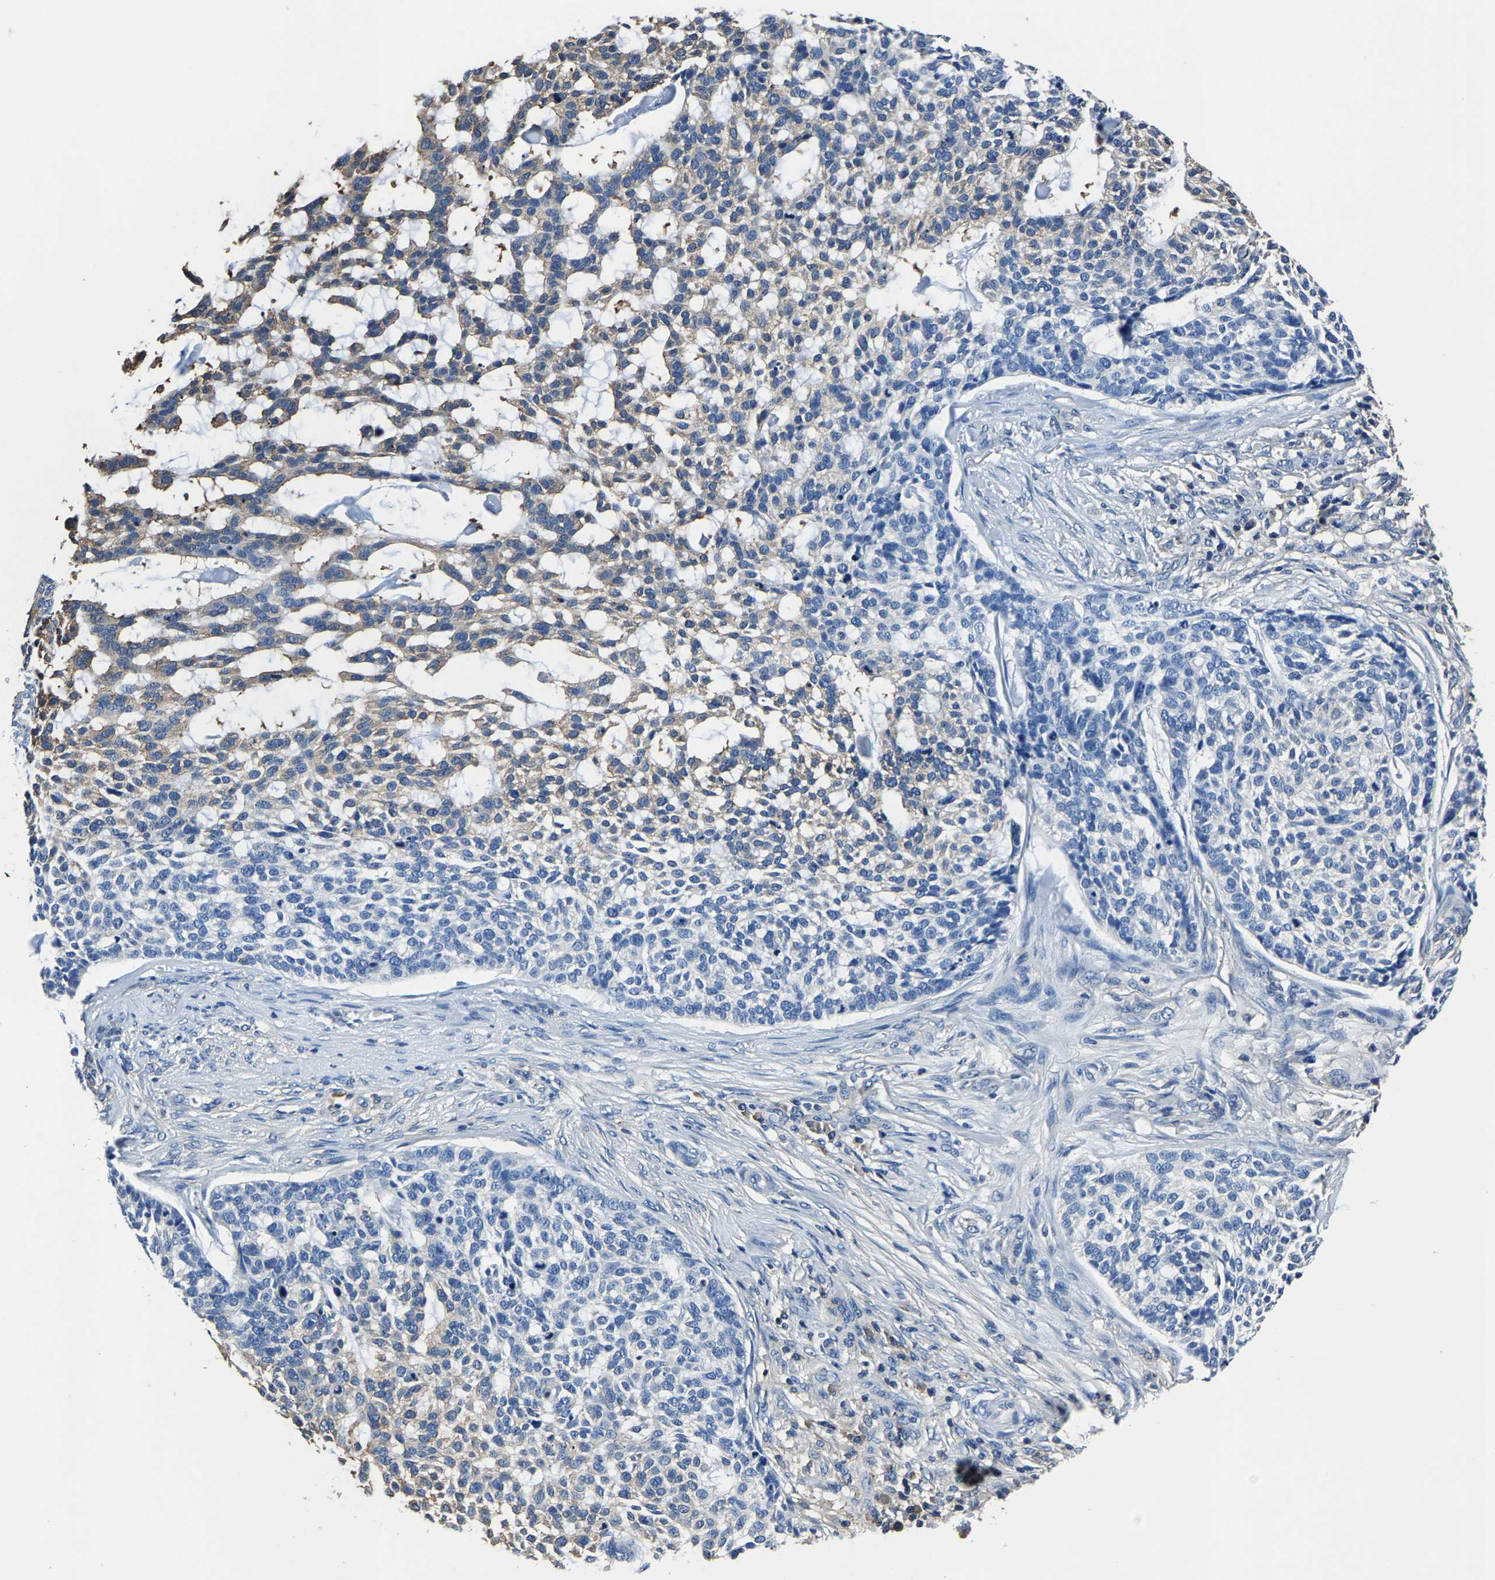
{"staining": {"intensity": "weak", "quantity": "<25%", "location": "cytoplasmic/membranous"}, "tissue": "skin cancer", "cell_type": "Tumor cells", "image_type": "cancer", "snomed": [{"axis": "morphology", "description": "Basal cell carcinoma"}, {"axis": "topography", "description": "Skin"}], "caption": "Immunohistochemical staining of human skin cancer displays no significant positivity in tumor cells.", "gene": "ALDOB", "patient": {"sex": "female", "age": 64}}